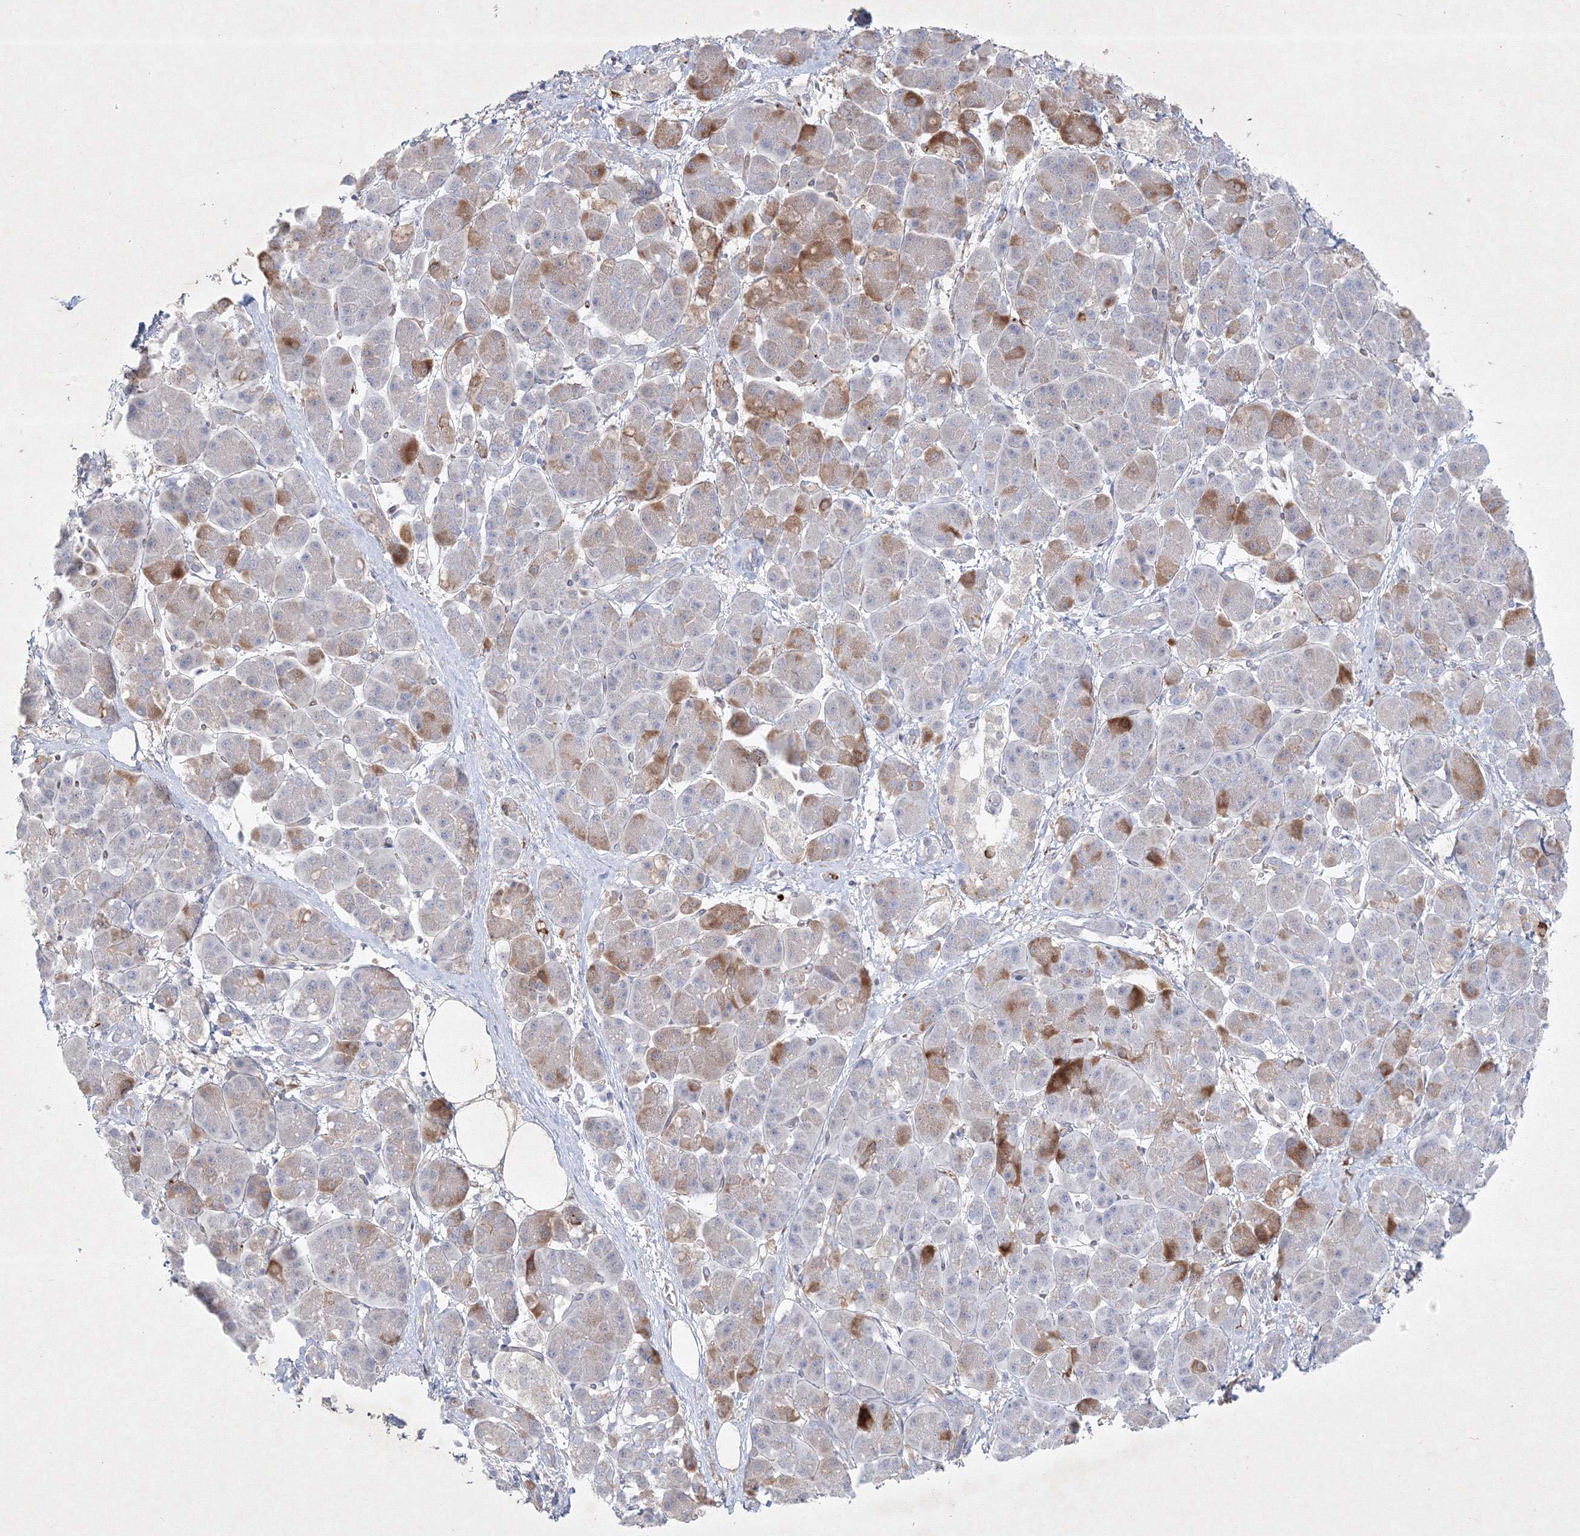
{"staining": {"intensity": "moderate", "quantity": "<25%", "location": "cytoplasmic/membranous"}, "tissue": "pancreatic cancer", "cell_type": "Tumor cells", "image_type": "cancer", "snomed": [{"axis": "morphology", "description": "Normal tissue, NOS"}, {"axis": "morphology", "description": "Adenocarcinoma, NOS"}, {"axis": "topography", "description": "Pancreas"}], "caption": "This image displays immunohistochemistry (IHC) staining of pancreatic cancer (adenocarcinoma), with low moderate cytoplasmic/membranous expression in approximately <25% of tumor cells.", "gene": "CXXC4", "patient": {"sex": "female", "age": 68}}